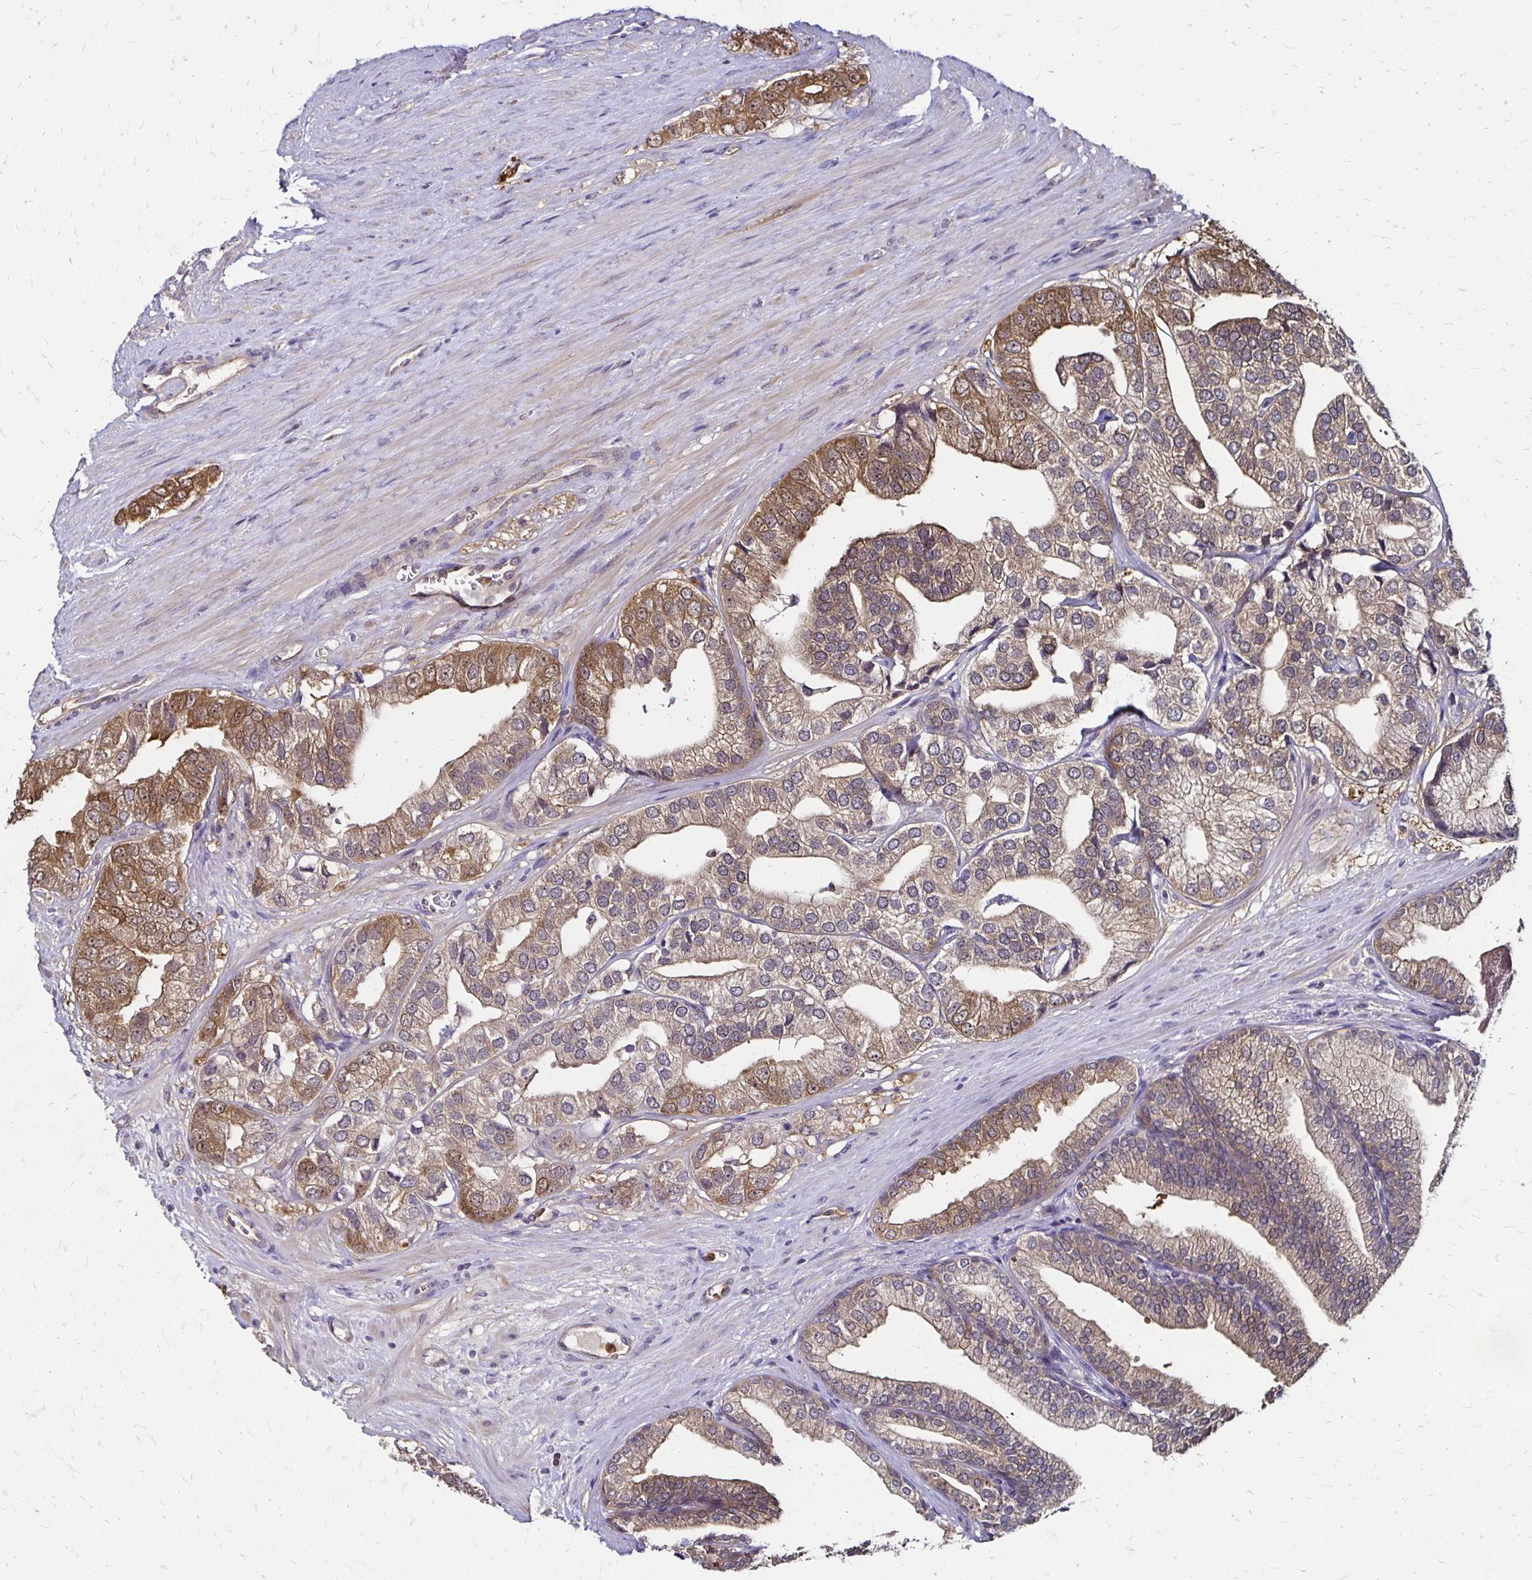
{"staining": {"intensity": "moderate", "quantity": "25%-75%", "location": "cytoplasmic/membranous"}, "tissue": "prostate cancer", "cell_type": "Tumor cells", "image_type": "cancer", "snomed": [{"axis": "morphology", "description": "Adenocarcinoma, High grade"}, {"axis": "topography", "description": "Prostate"}], "caption": "Brown immunohistochemical staining in prostate cancer demonstrates moderate cytoplasmic/membranous expression in approximately 25%-75% of tumor cells.", "gene": "TXN", "patient": {"sex": "male", "age": 58}}